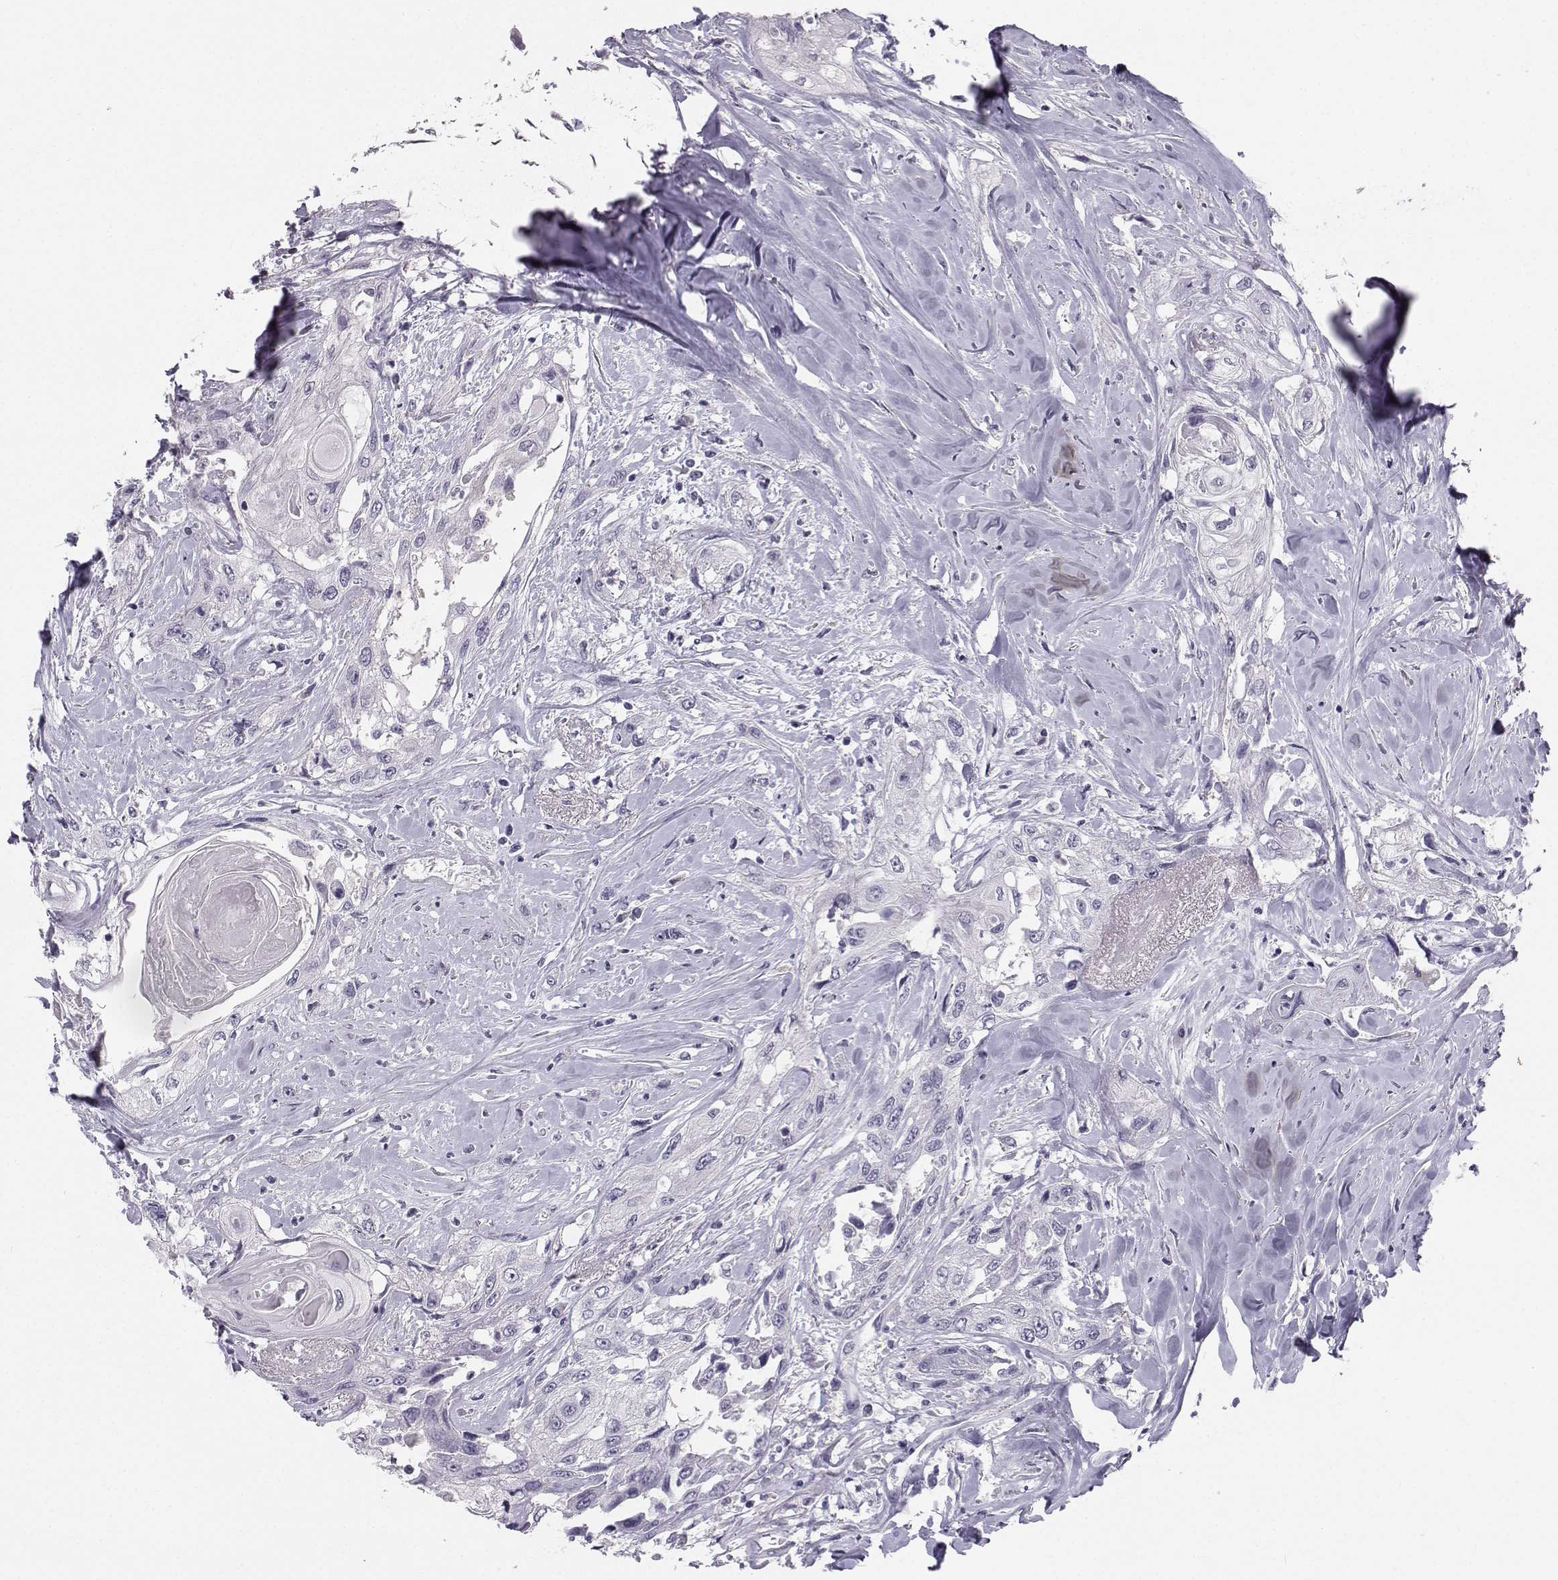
{"staining": {"intensity": "negative", "quantity": "none", "location": "none"}, "tissue": "head and neck cancer", "cell_type": "Tumor cells", "image_type": "cancer", "snomed": [{"axis": "morphology", "description": "Normal tissue, NOS"}, {"axis": "morphology", "description": "Squamous cell carcinoma, NOS"}, {"axis": "topography", "description": "Oral tissue"}, {"axis": "topography", "description": "Peripheral nerve tissue"}, {"axis": "topography", "description": "Head-Neck"}], "caption": "A micrograph of squamous cell carcinoma (head and neck) stained for a protein reveals no brown staining in tumor cells. (DAB (3,3'-diaminobenzidine) IHC visualized using brightfield microscopy, high magnification).", "gene": "SYCE1", "patient": {"sex": "female", "age": 59}}